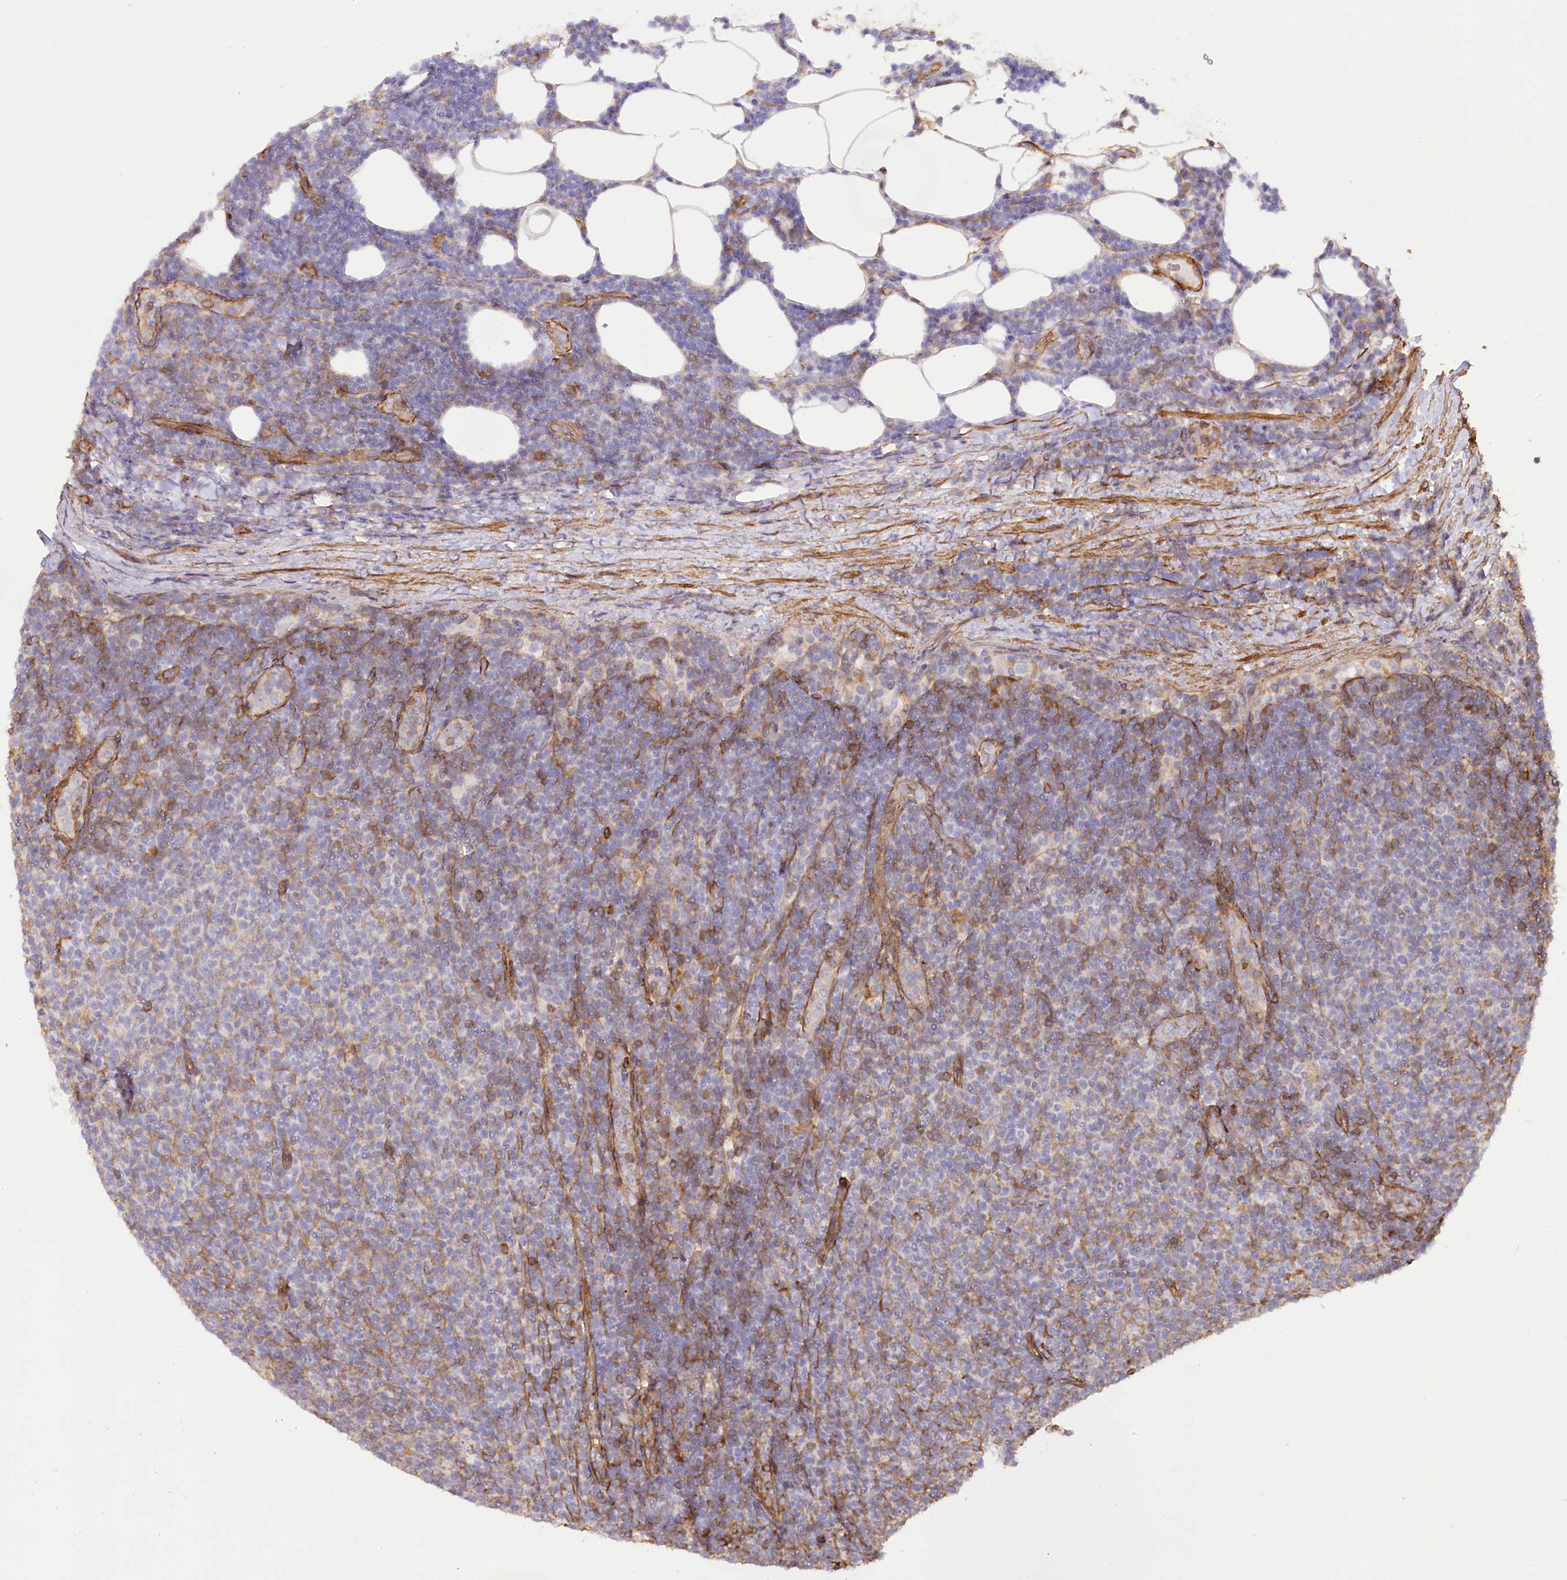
{"staining": {"intensity": "weak", "quantity": "<25%", "location": "cytoplasmic/membranous"}, "tissue": "lymphoma", "cell_type": "Tumor cells", "image_type": "cancer", "snomed": [{"axis": "morphology", "description": "Malignant lymphoma, non-Hodgkin's type, Low grade"}, {"axis": "topography", "description": "Lymph node"}], "caption": "High magnification brightfield microscopy of low-grade malignant lymphoma, non-Hodgkin's type stained with DAB (3,3'-diaminobenzidine) (brown) and counterstained with hematoxylin (blue): tumor cells show no significant staining.", "gene": "SYNPO2", "patient": {"sex": "male", "age": 66}}